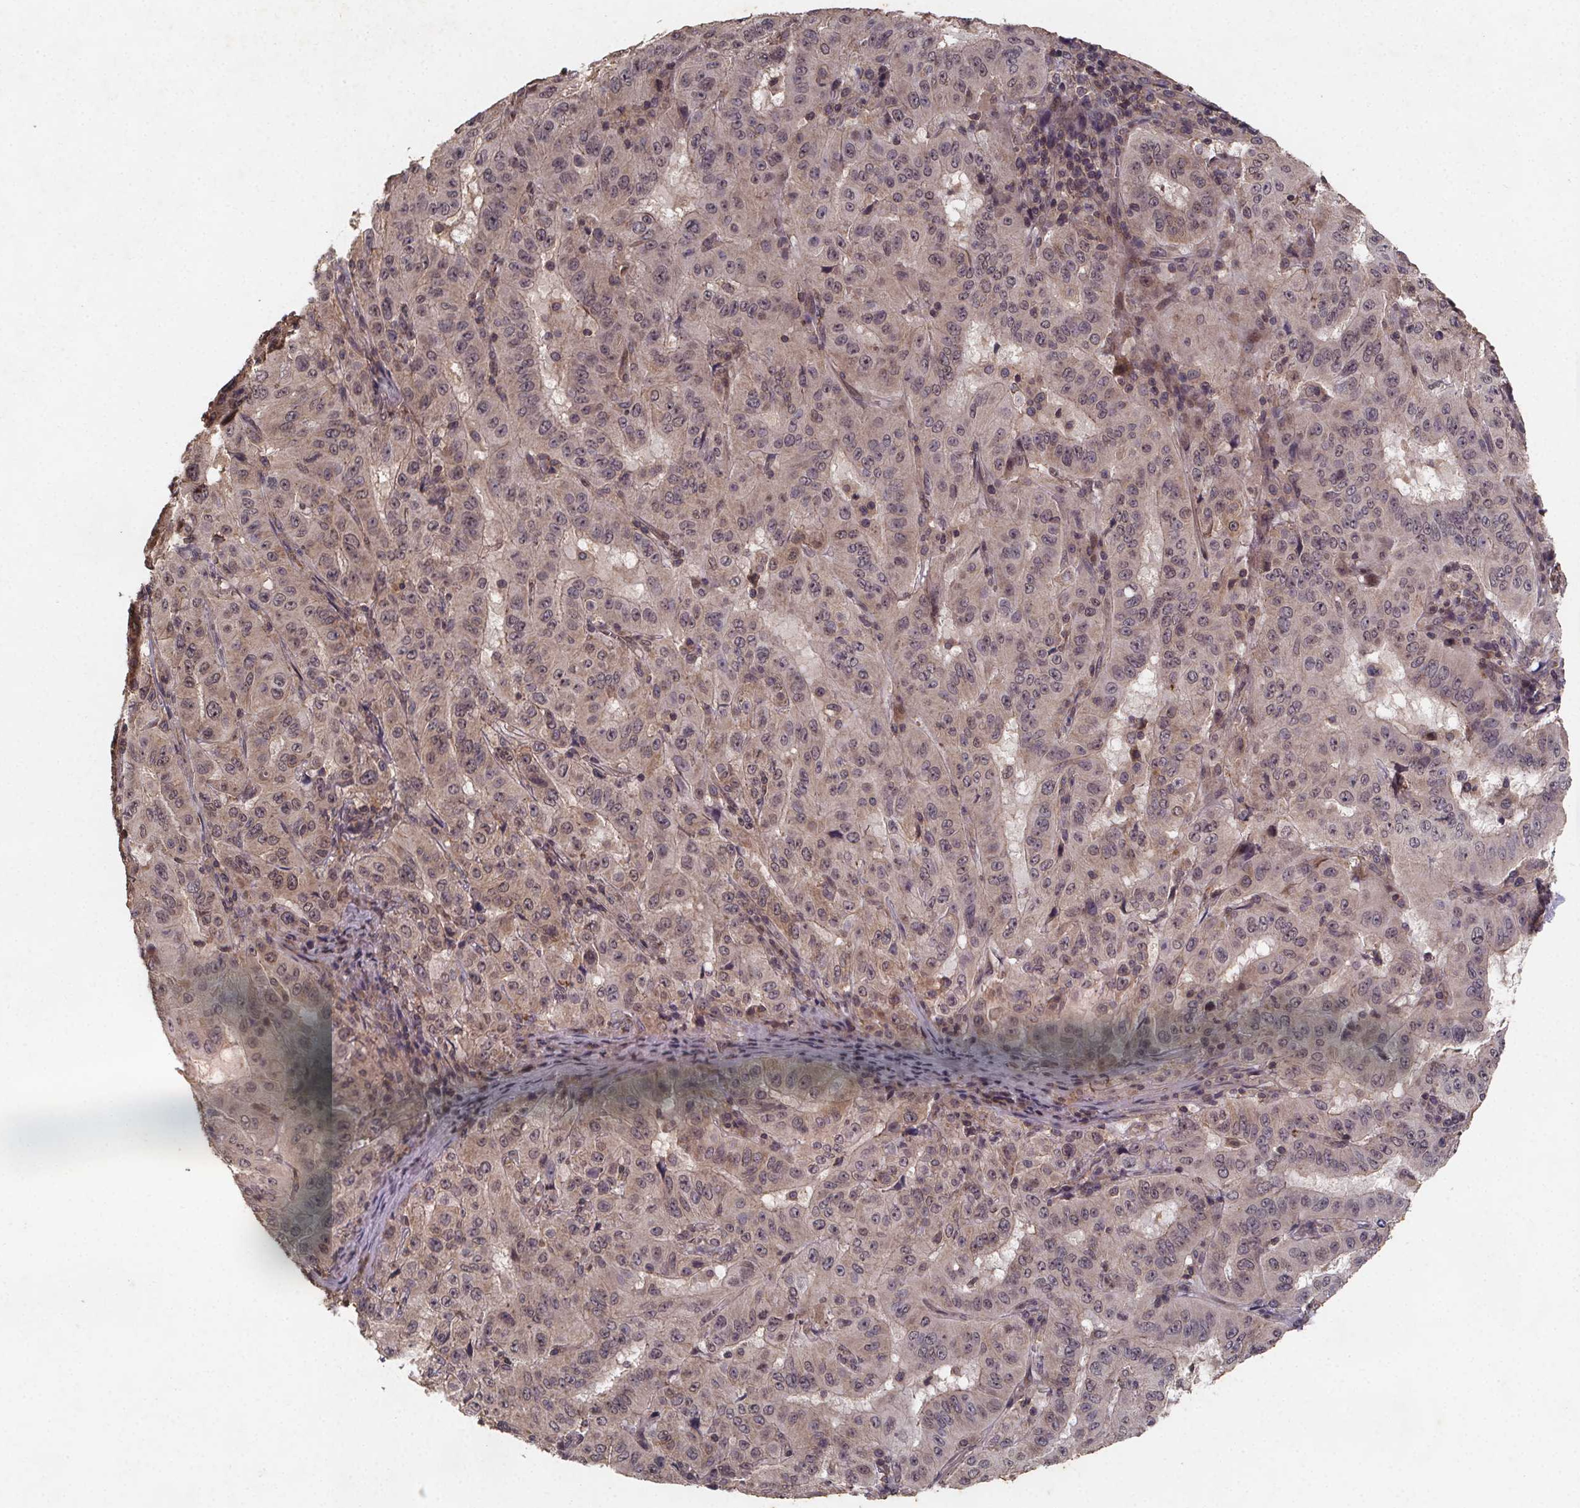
{"staining": {"intensity": "weak", "quantity": ">75%", "location": "cytoplasmic/membranous,nuclear"}, "tissue": "pancreatic cancer", "cell_type": "Tumor cells", "image_type": "cancer", "snomed": [{"axis": "morphology", "description": "Adenocarcinoma, NOS"}, {"axis": "topography", "description": "Pancreas"}], "caption": "This histopathology image shows immunohistochemistry staining of pancreatic adenocarcinoma, with low weak cytoplasmic/membranous and nuclear expression in about >75% of tumor cells.", "gene": "PIERCE2", "patient": {"sex": "male", "age": 63}}